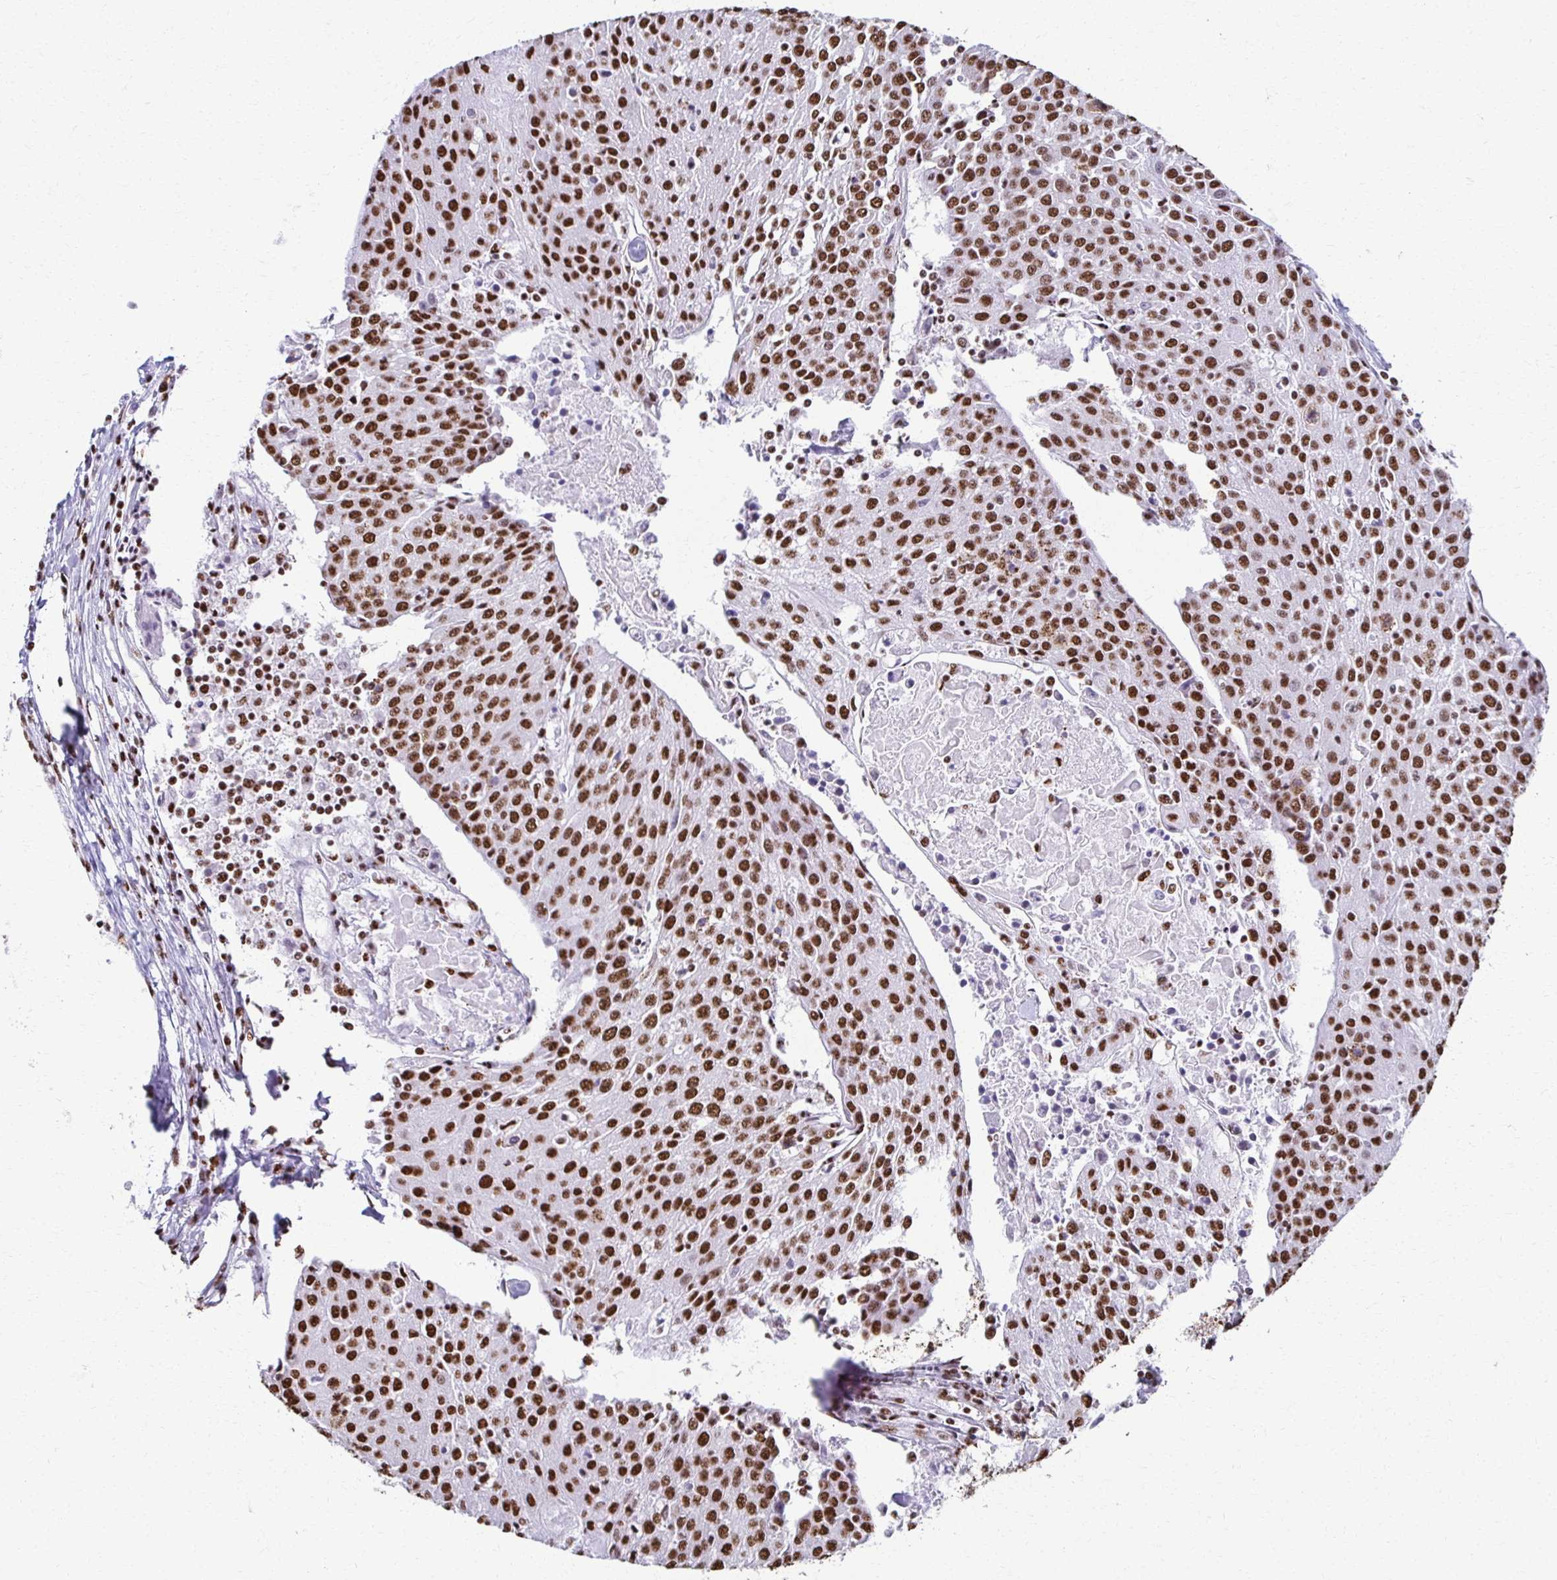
{"staining": {"intensity": "strong", "quantity": ">75%", "location": "nuclear"}, "tissue": "urothelial cancer", "cell_type": "Tumor cells", "image_type": "cancer", "snomed": [{"axis": "morphology", "description": "Urothelial carcinoma, High grade"}, {"axis": "topography", "description": "Urinary bladder"}], "caption": "High-magnification brightfield microscopy of urothelial carcinoma (high-grade) stained with DAB (brown) and counterstained with hematoxylin (blue). tumor cells exhibit strong nuclear positivity is identified in about>75% of cells. The staining was performed using DAB, with brown indicating positive protein expression. Nuclei are stained blue with hematoxylin.", "gene": "NONO", "patient": {"sex": "female", "age": 85}}